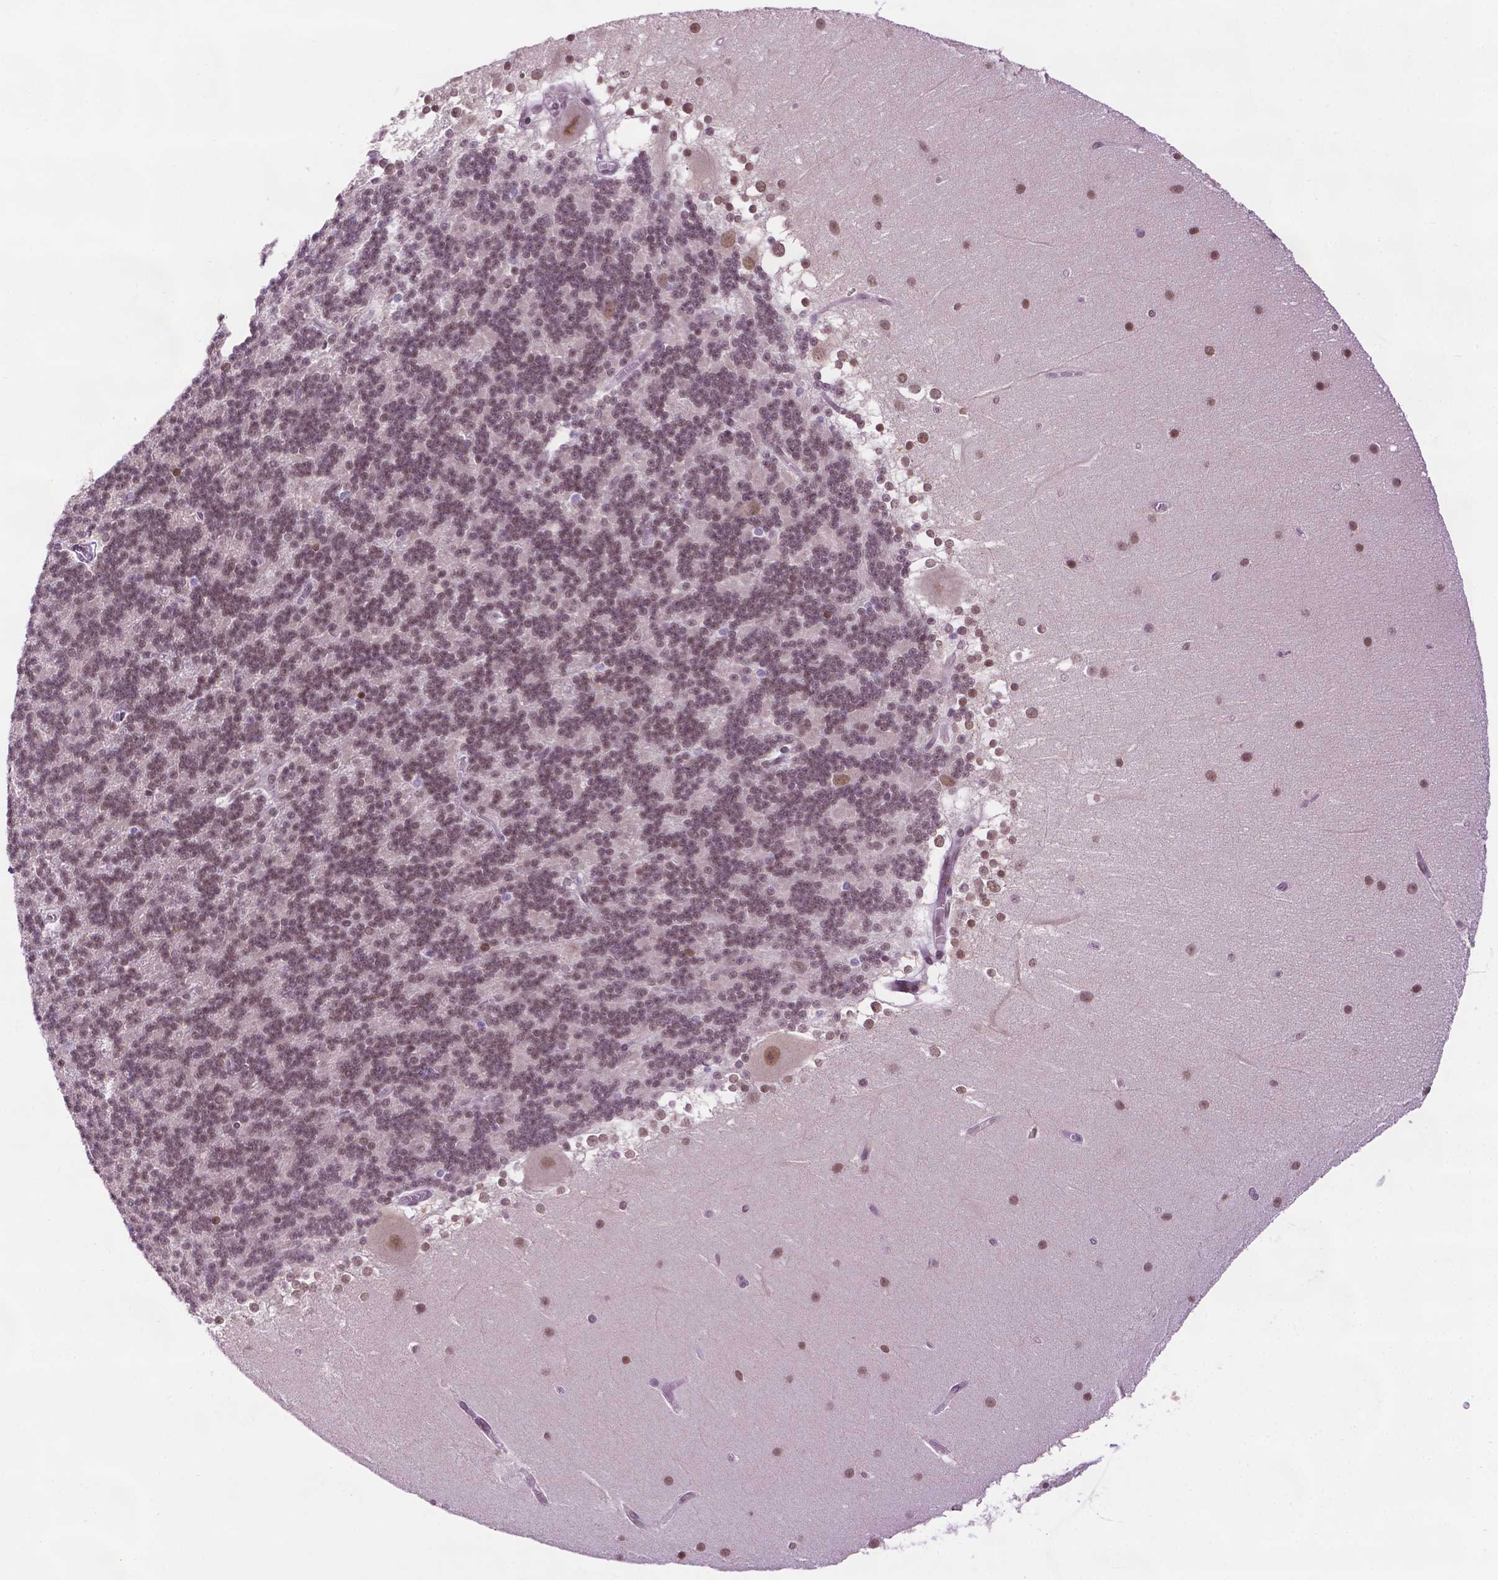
{"staining": {"intensity": "moderate", "quantity": "25%-75%", "location": "nuclear"}, "tissue": "cerebellum", "cell_type": "Cells in granular layer", "image_type": "normal", "snomed": [{"axis": "morphology", "description": "Normal tissue, NOS"}, {"axis": "topography", "description": "Cerebellum"}], "caption": "Brown immunohistochemical staining in unremarkable human cerebellum shows moderate nuclear positivity in approximately 25%-75% of cells in granular layer.", "gene": "UBQLN4", "patient": {"sex": "female", "age": 19}}